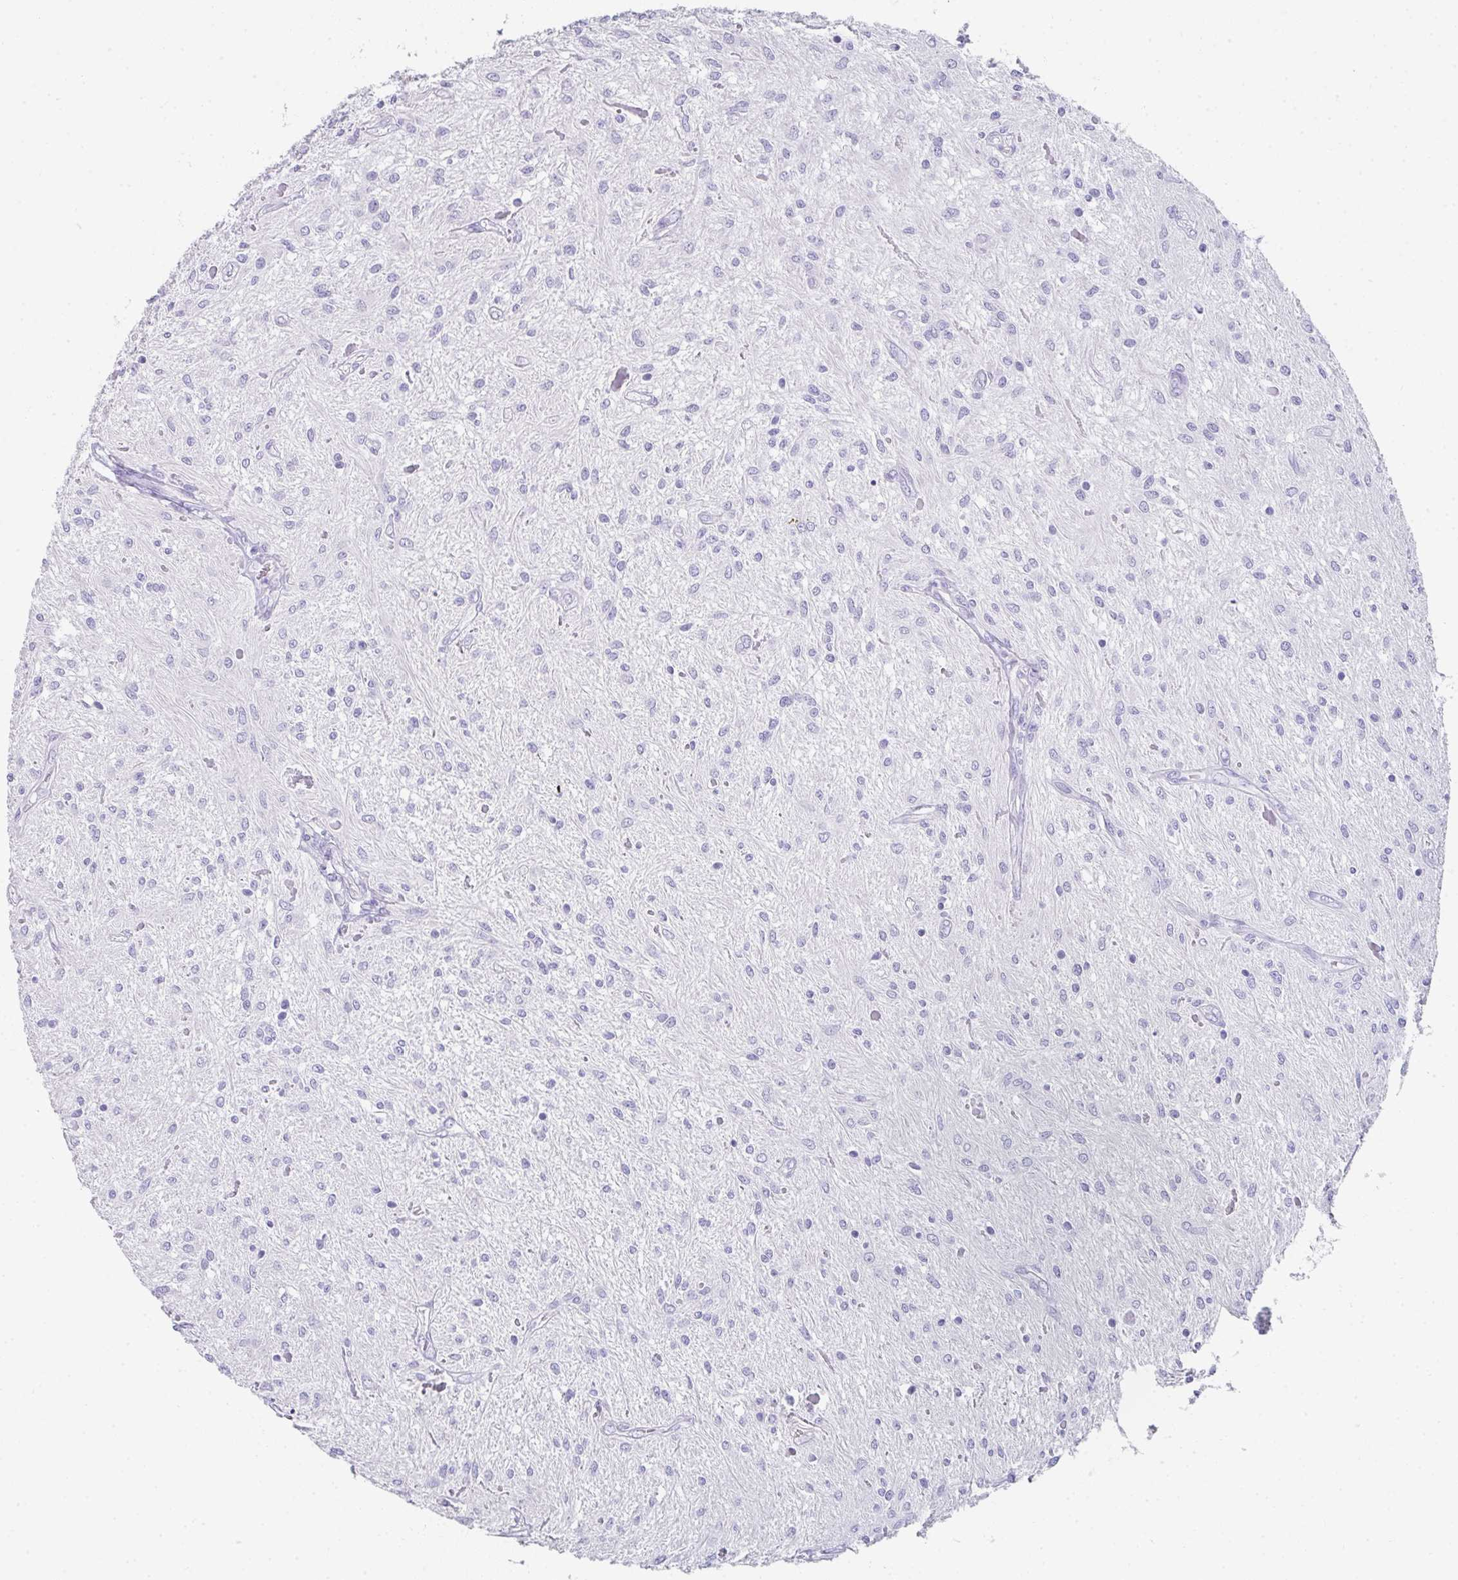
{"staining": {"intensity": "negative", "quantity": "none", "location": "none"}, "tissue": "glioma", "cell_type": "Tumor cells", "image_type": "cancer", "snomed": [{"axis": "morphology", "description": "Glioma, malignant, Low grade"}, {"axis": "topography", "description": "Cerebellum"}], "caption": "This histopathology image is of glioma stained with immunohistochemistry to label a protein in brown with the nuclei are counter-stained blue. There is no positivity in tumor cells.", "gene": "RLF", "patient": {"sex": "female", "age": 14}}